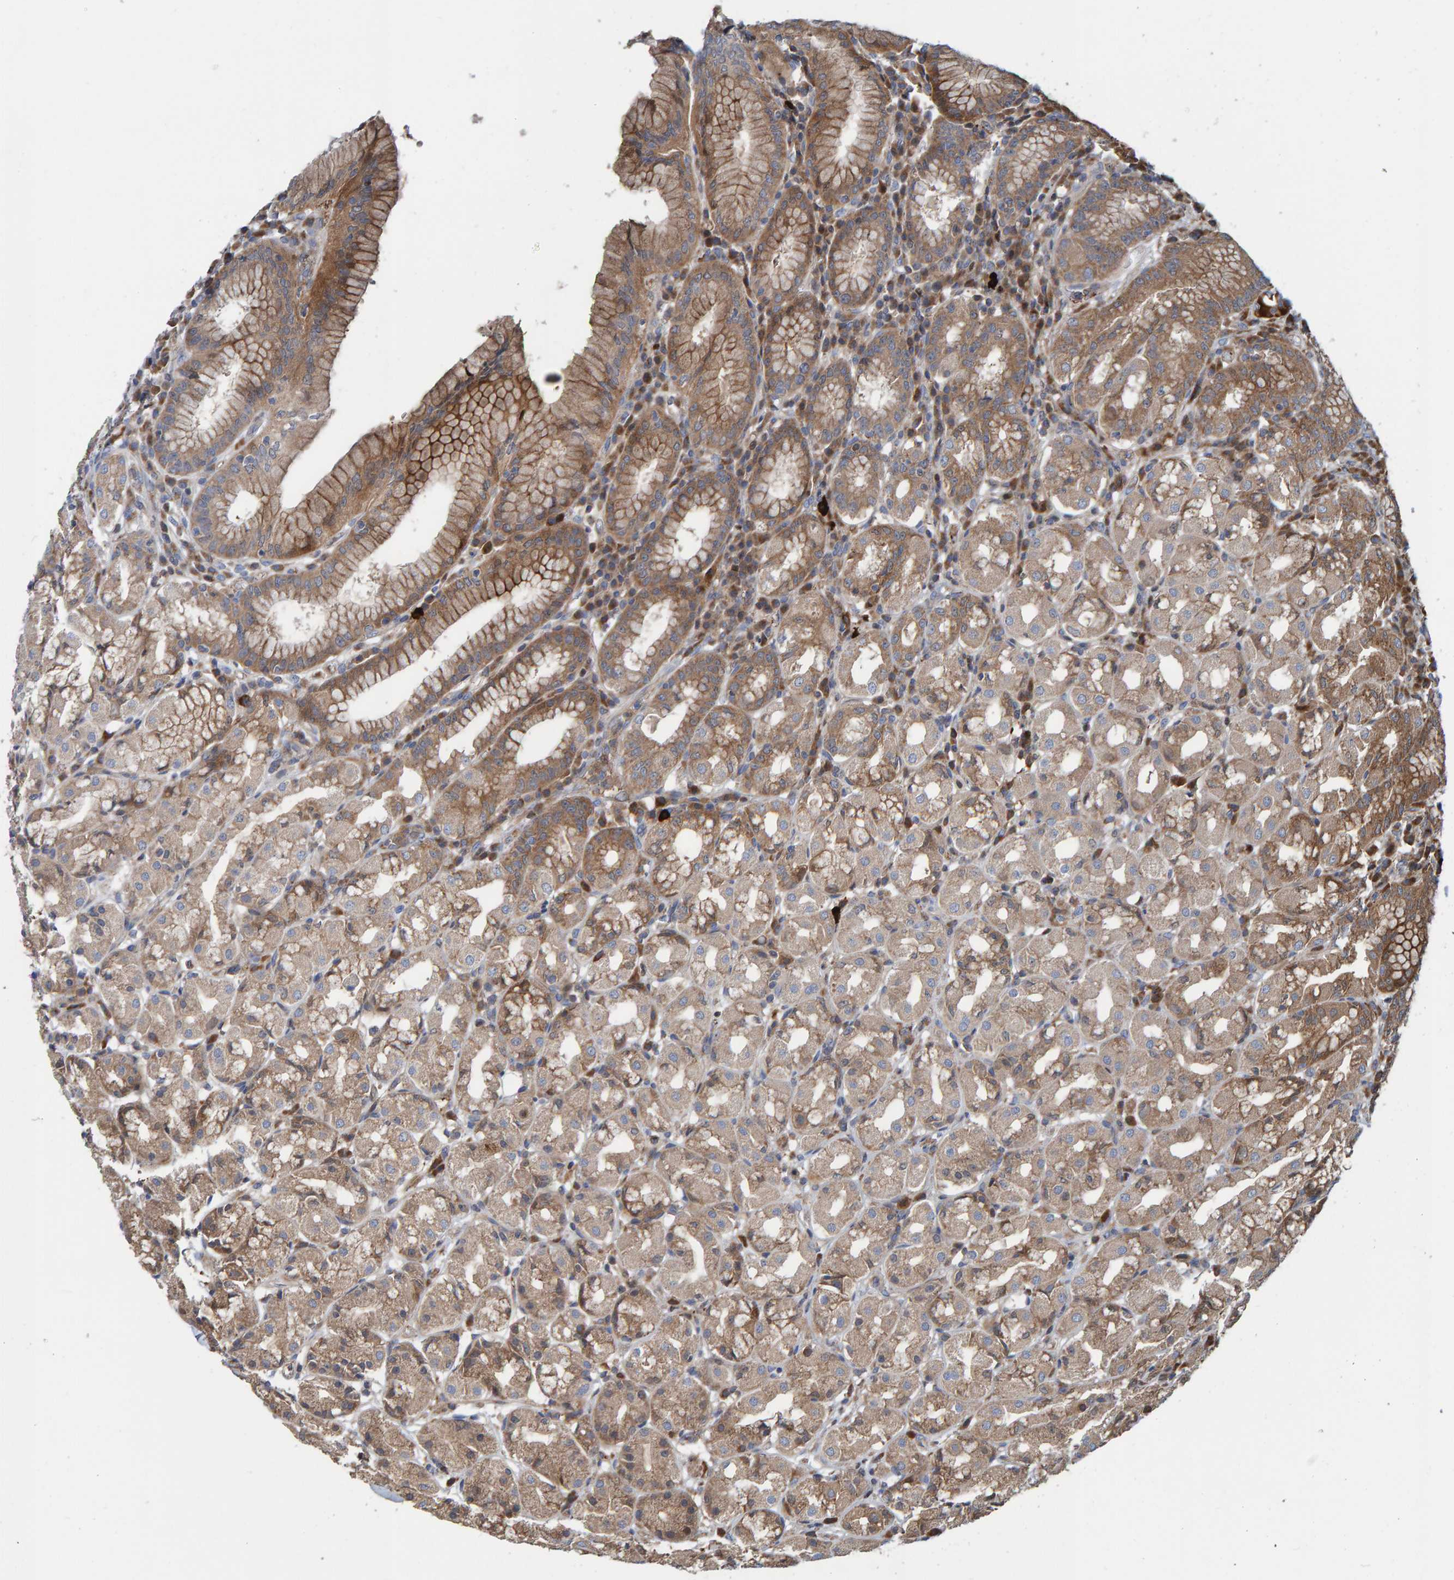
{"staining": {"intensity": "moderate", "quantity": ">75%", "location": "cytoplasmic/membranous"}, "tissue": "stomach", "cell_type": "Glandular cells", "image_type": "normal", "snomed": [{"axis": "morphology", "description": "Normal tissue, NOS"}, {"axis": "topography", "description": "Stomach"}, {"axis": "topography", "description": "Stomach, lower"}], "caption": "Glandular cells exhibit moderate cytoplasmic/membranous staining in about >75% of cells in benign stomach. The staining was performed using DAB (3,3'-diaminobenzidine) to visualize the protein expression in brown, while the nuclei were stained in blue with hematoxylin (Magnification: 20x).", "gene": "KIAA0753", "patient": {"sex": "female", "age": 56}}